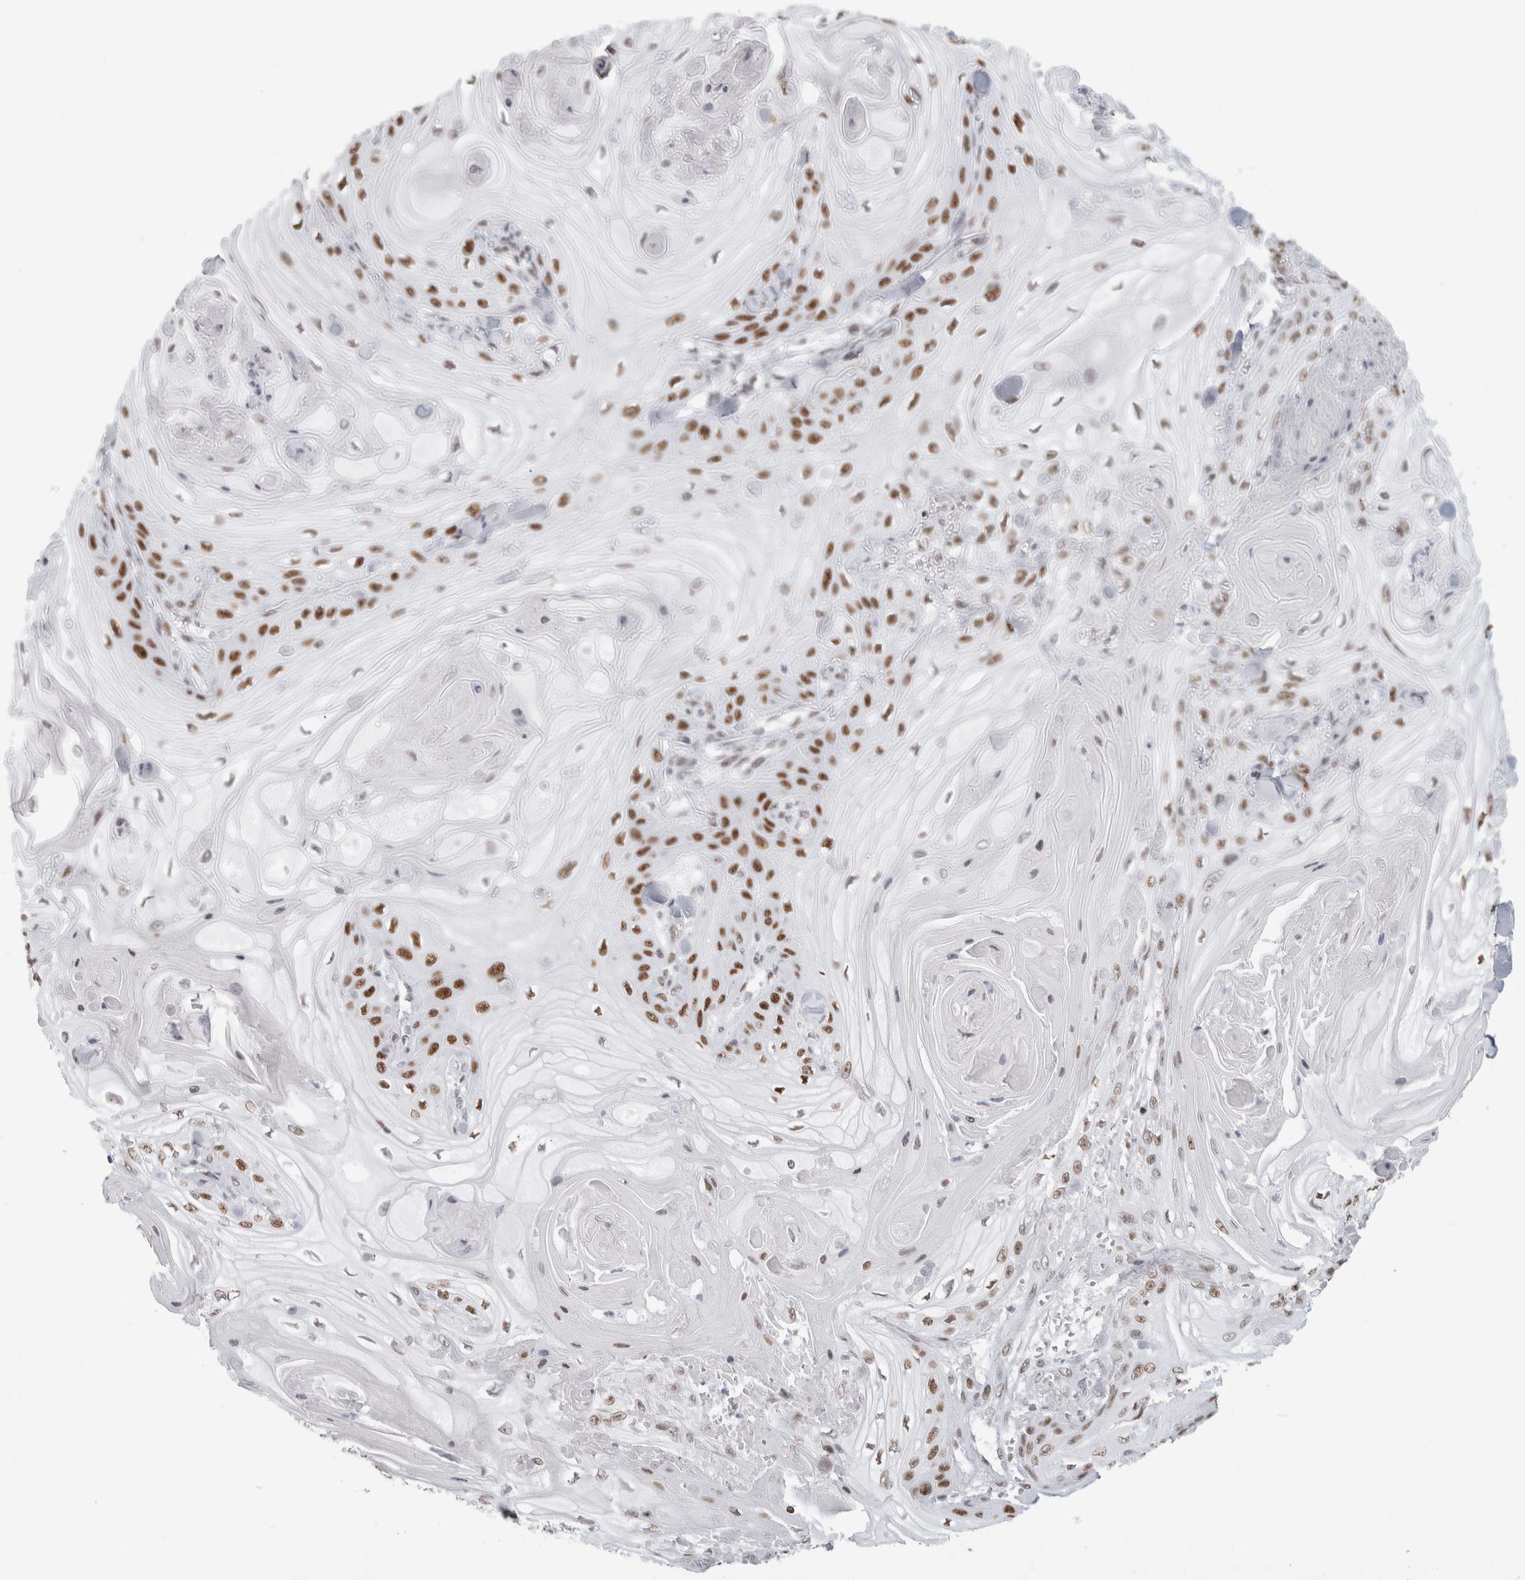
{"staining": {"intensity": "moderate", "quantity": "25%-75%", "location": "nuclear"}, "tissue": "skin cancer", "cell_type": "Tumor cells", "image_type": "cancer", "snomed": [{"axis": "morphology", "description": "Squamous cell carcinoma, NOS"}, {"axis": "topography", "description": "Skin"}], "caption": "Immunohistochemistry (IHC) image of human skin squamous cell carcinoma stained for a protein (brown), which shows medium levels of moderate nuclear staining in about 25%-75% of tumor cells.", "gene": "SMARCC1", "patient": {"sex": "male", "age": 74}}